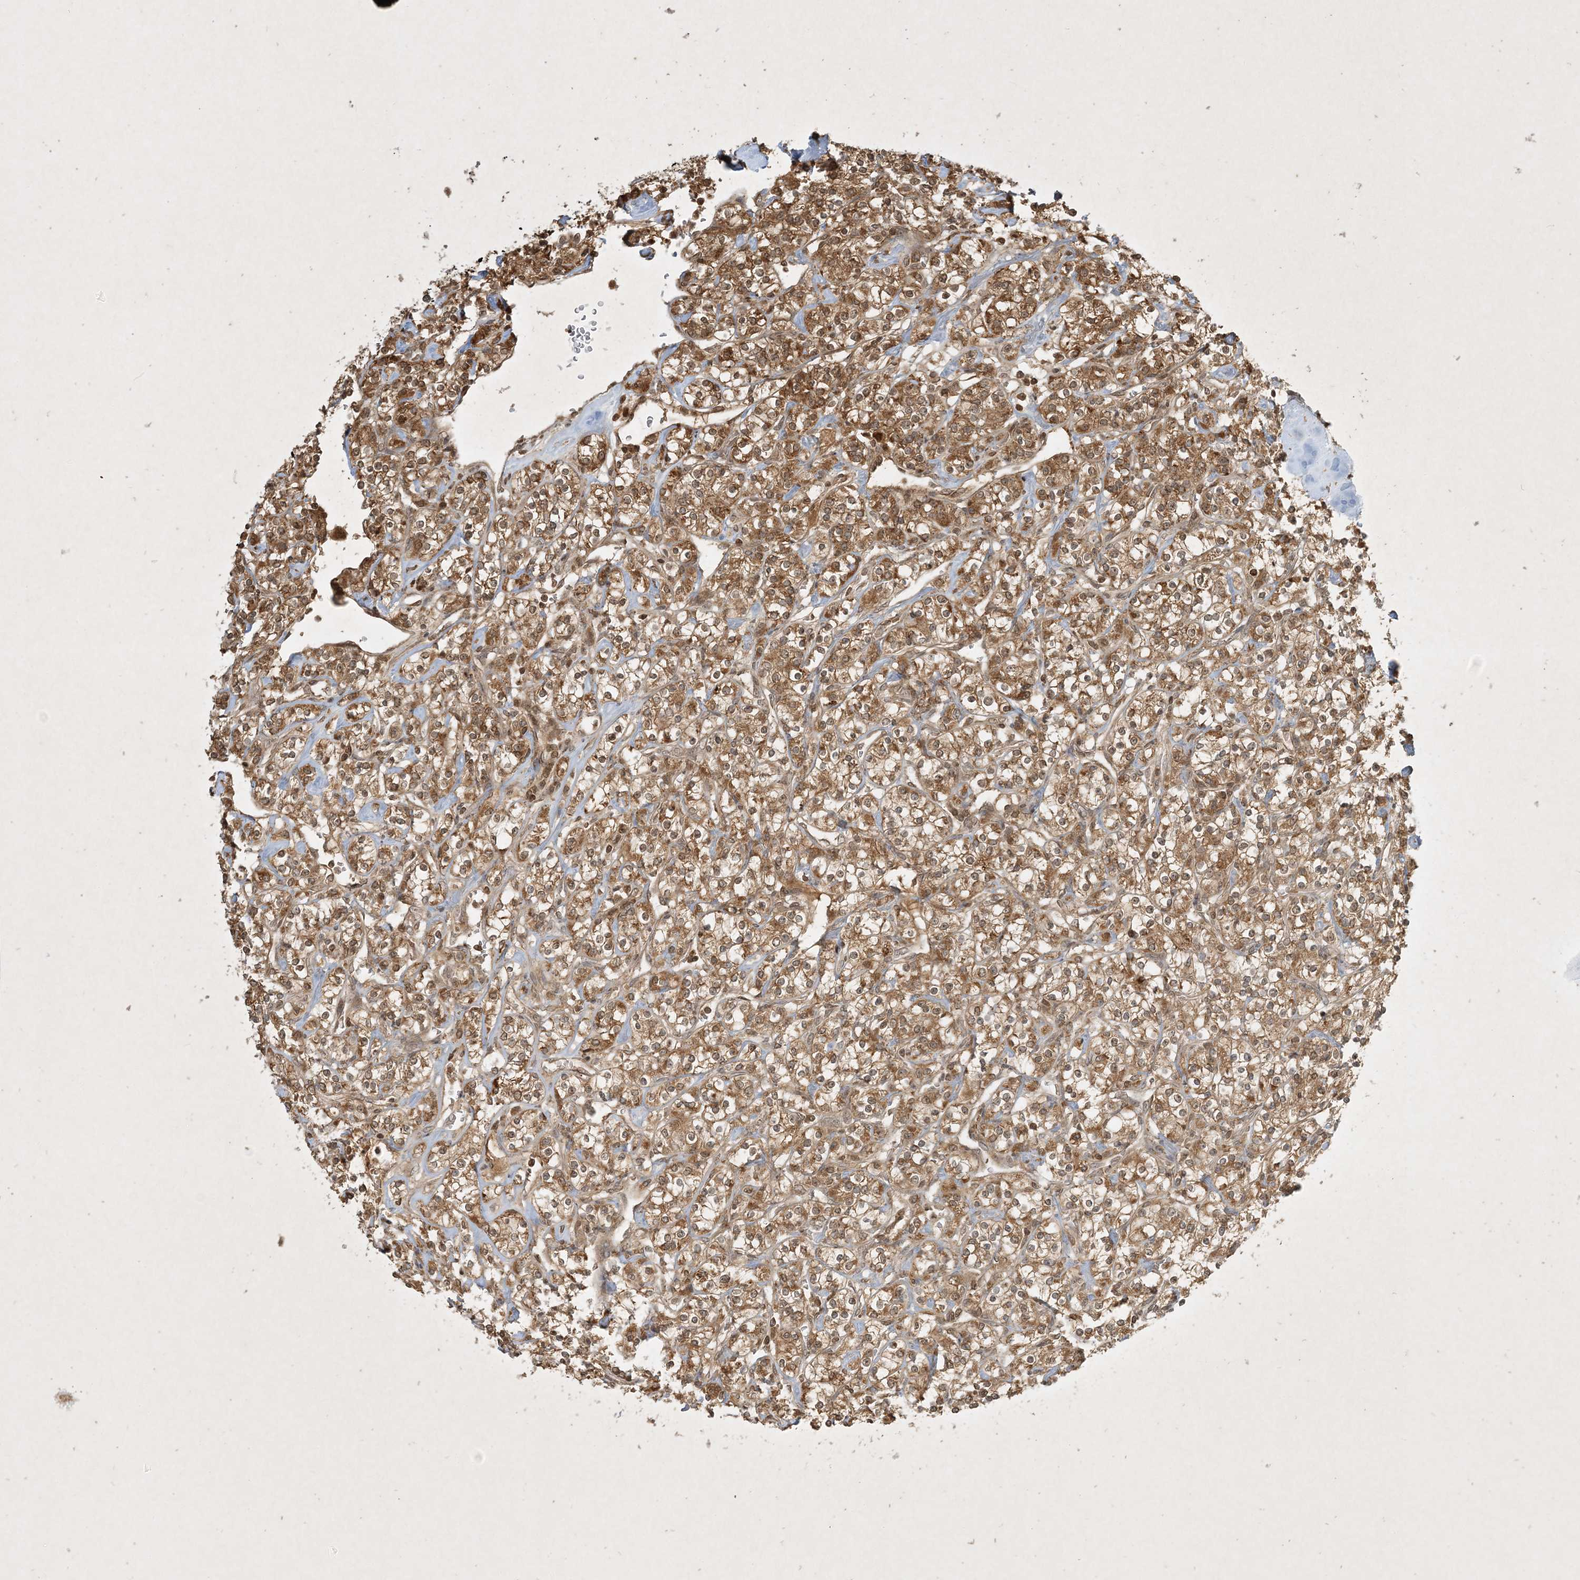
{"staining": {"intensity": "moderate", "quantity": ">75%", "location": "cytoplasmic/membranous"}, "tissue": "renal cancer", "cell_type": "Tumor cells", "image_type": "cancer", "snomed": [{"axis": "morphology", "description": "Adenocarcinoma, NOS"}, {"axis": "topography", "description": "Kidney"}], "caption": "Immunohistochemical staining of renal cancer reveals medium levels of moderate cytoplasmic/membranous protein positivity in about >75% of tumor cells.", "gene": "PLTP", "patient": {"sex": "male", "age": 77}}